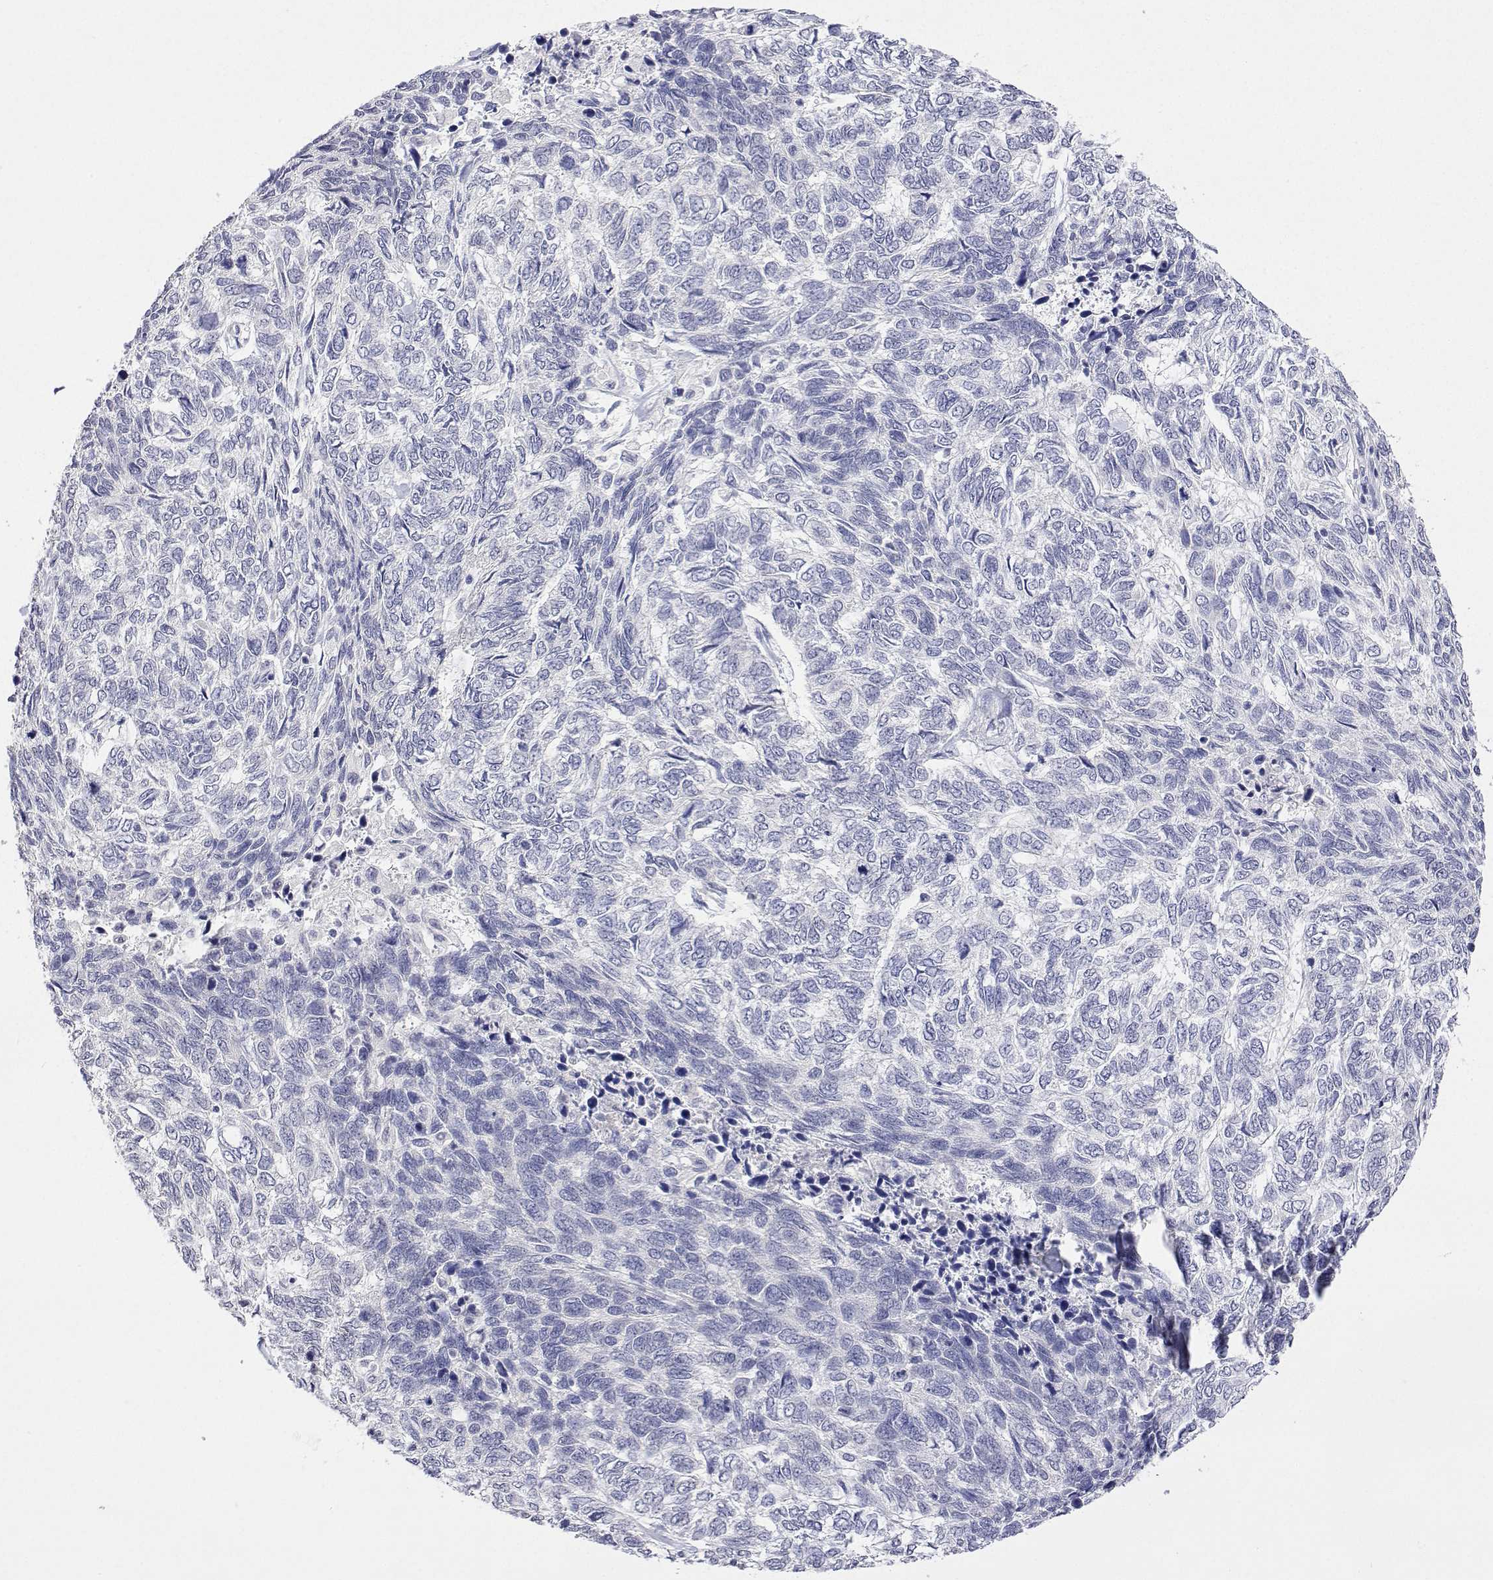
{"staining": {"intensity": "negative", "quantity": "none", "location": "none"}, "tissue": "skin cancer", "cell_type": "Tumor cells", "image_type": "cancer", "snomed": [{"axis": "morphology", "description": "Basal cell carcinoma"}, {"axis": "topography", "description": "Skin"}], "caption": "This image is of skin basal cell carcinoma stained with IHC to label a protein in brown with the nuclei are counter-stained blue. There is no expression in tumor cells.", "gene": "PLCB1", "patient": {"sex": "female", "age": 65}}